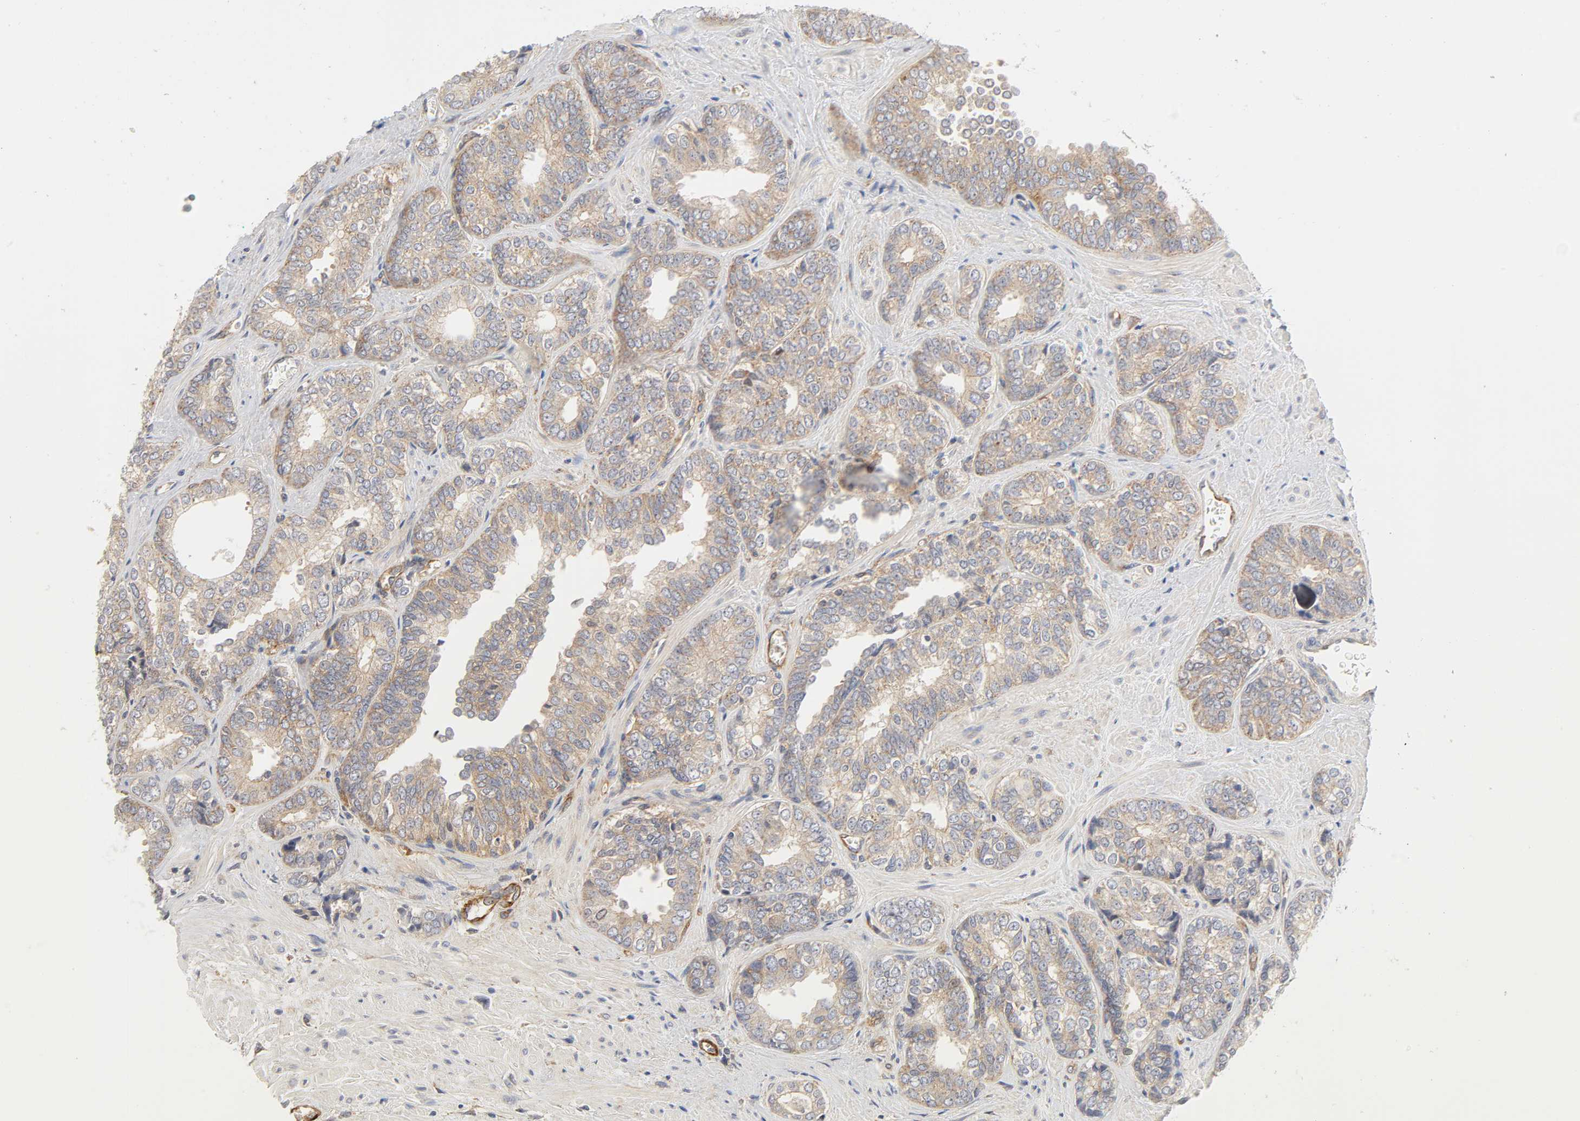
{"staining": {"intensity": "moderate", "quantity": "25%-75%", "location": "cytoplasmic/membranous"}, "tissue": "prostate cancer", "cell_type": "Tumor cells", "image_type": "cancer", "snomed": [{"axis": "morphology", "description": "Adenocarcinoma, High grade"}, {"axis": "topography", "description": "Prostate"}], "caption": "Human adenocarcinoma (high-grade) (prostate) stained with a protein marker exhibits moderate staining in tumor cells.", "gene": "AP2A1", "patient": {"sex": "male", "age": 67}}